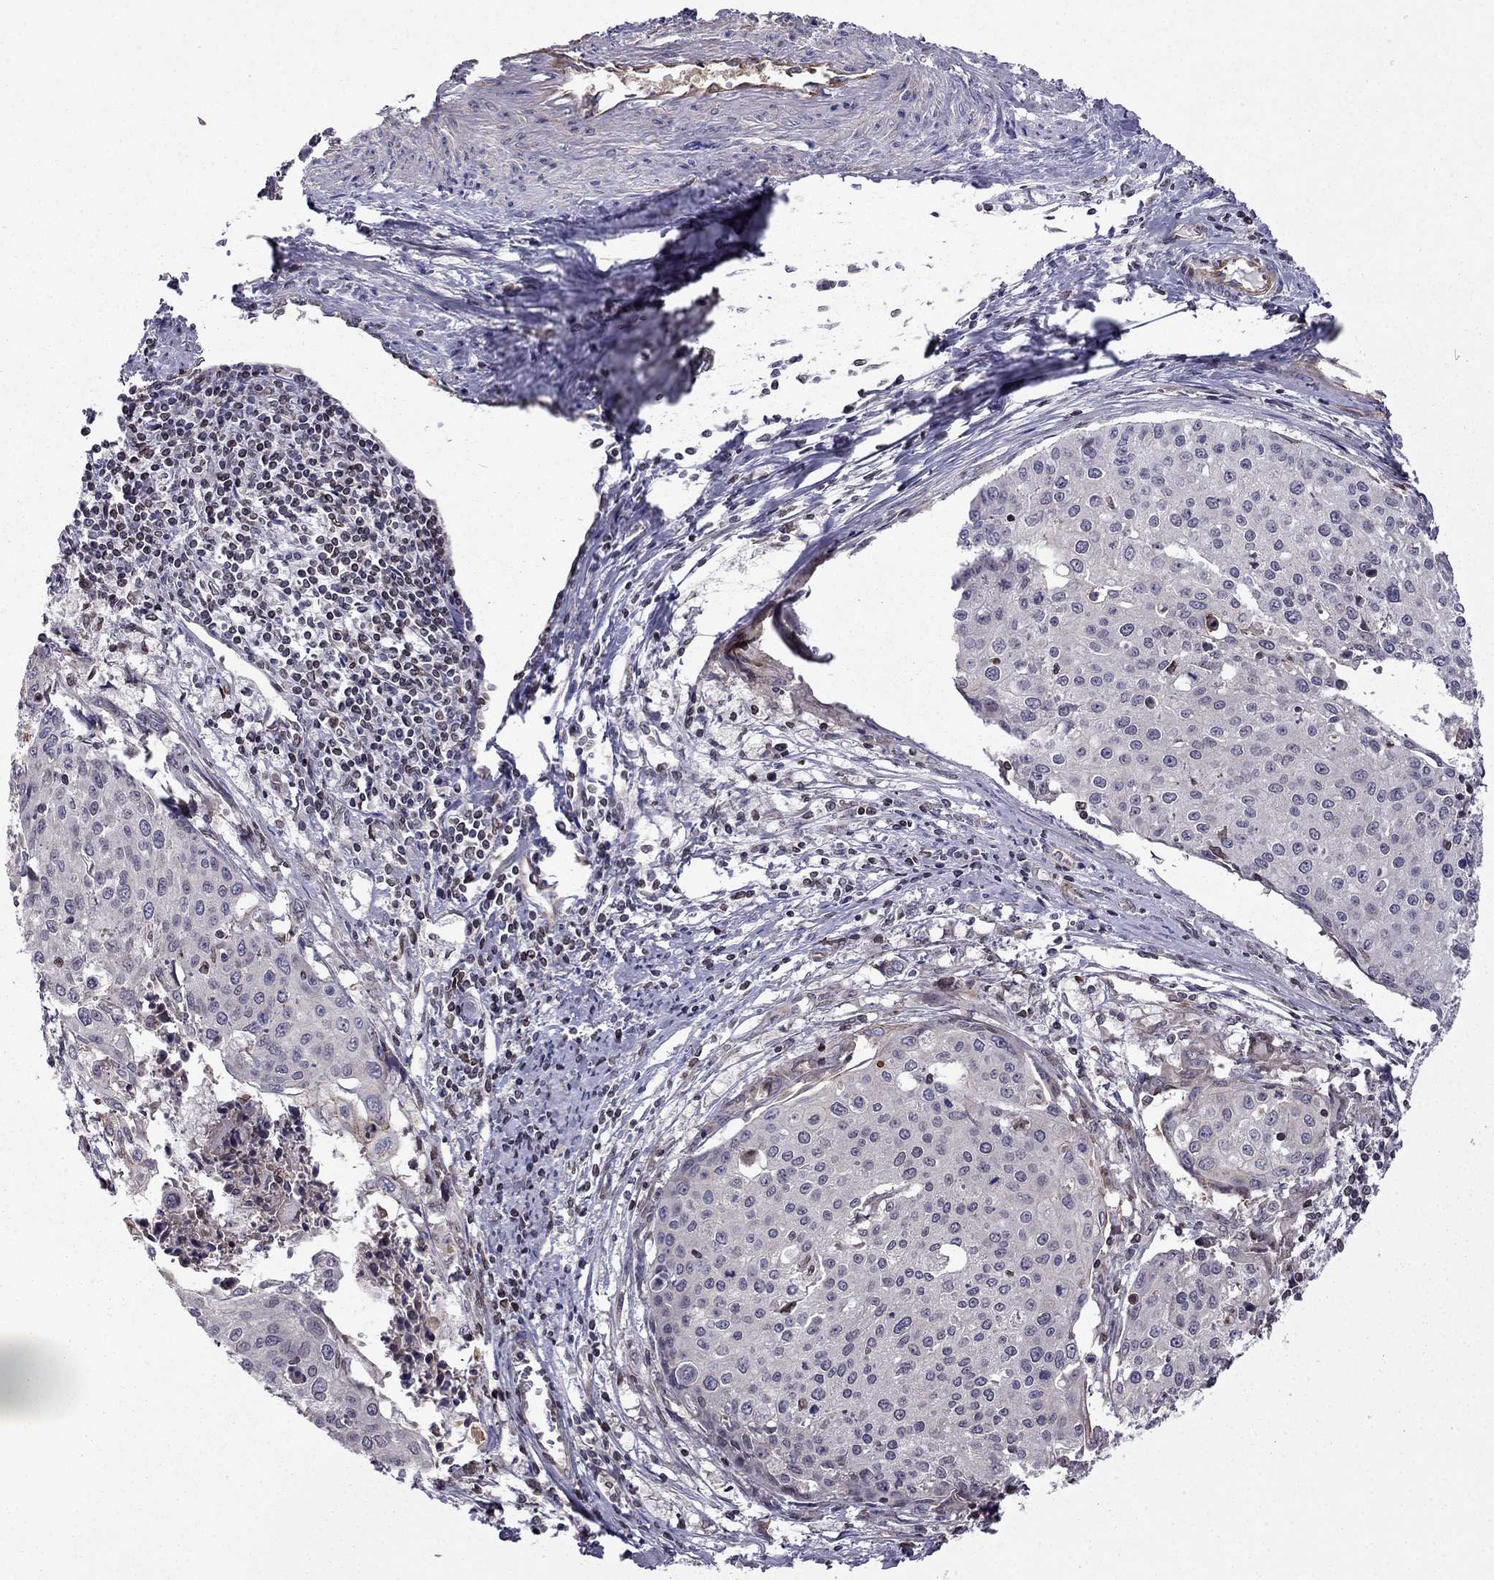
{"staining": {"intensity": "negative", "quantity": "none", "location": "none"}, "tissue": "cervical cancer", "cell_type": "Tumor cells", "image_type": "cancer", "snomed": [{"axis": "morphology", "description": "Squamous cell carcinoma, NOS"}, {"axis": "topography", "description": "Cervix"}], "caption": "Tumor cells show no significant protein positivity in cervical cancer.", "gene": "CDC42BPA", "patient": {"sex": "female", "age": 38}}